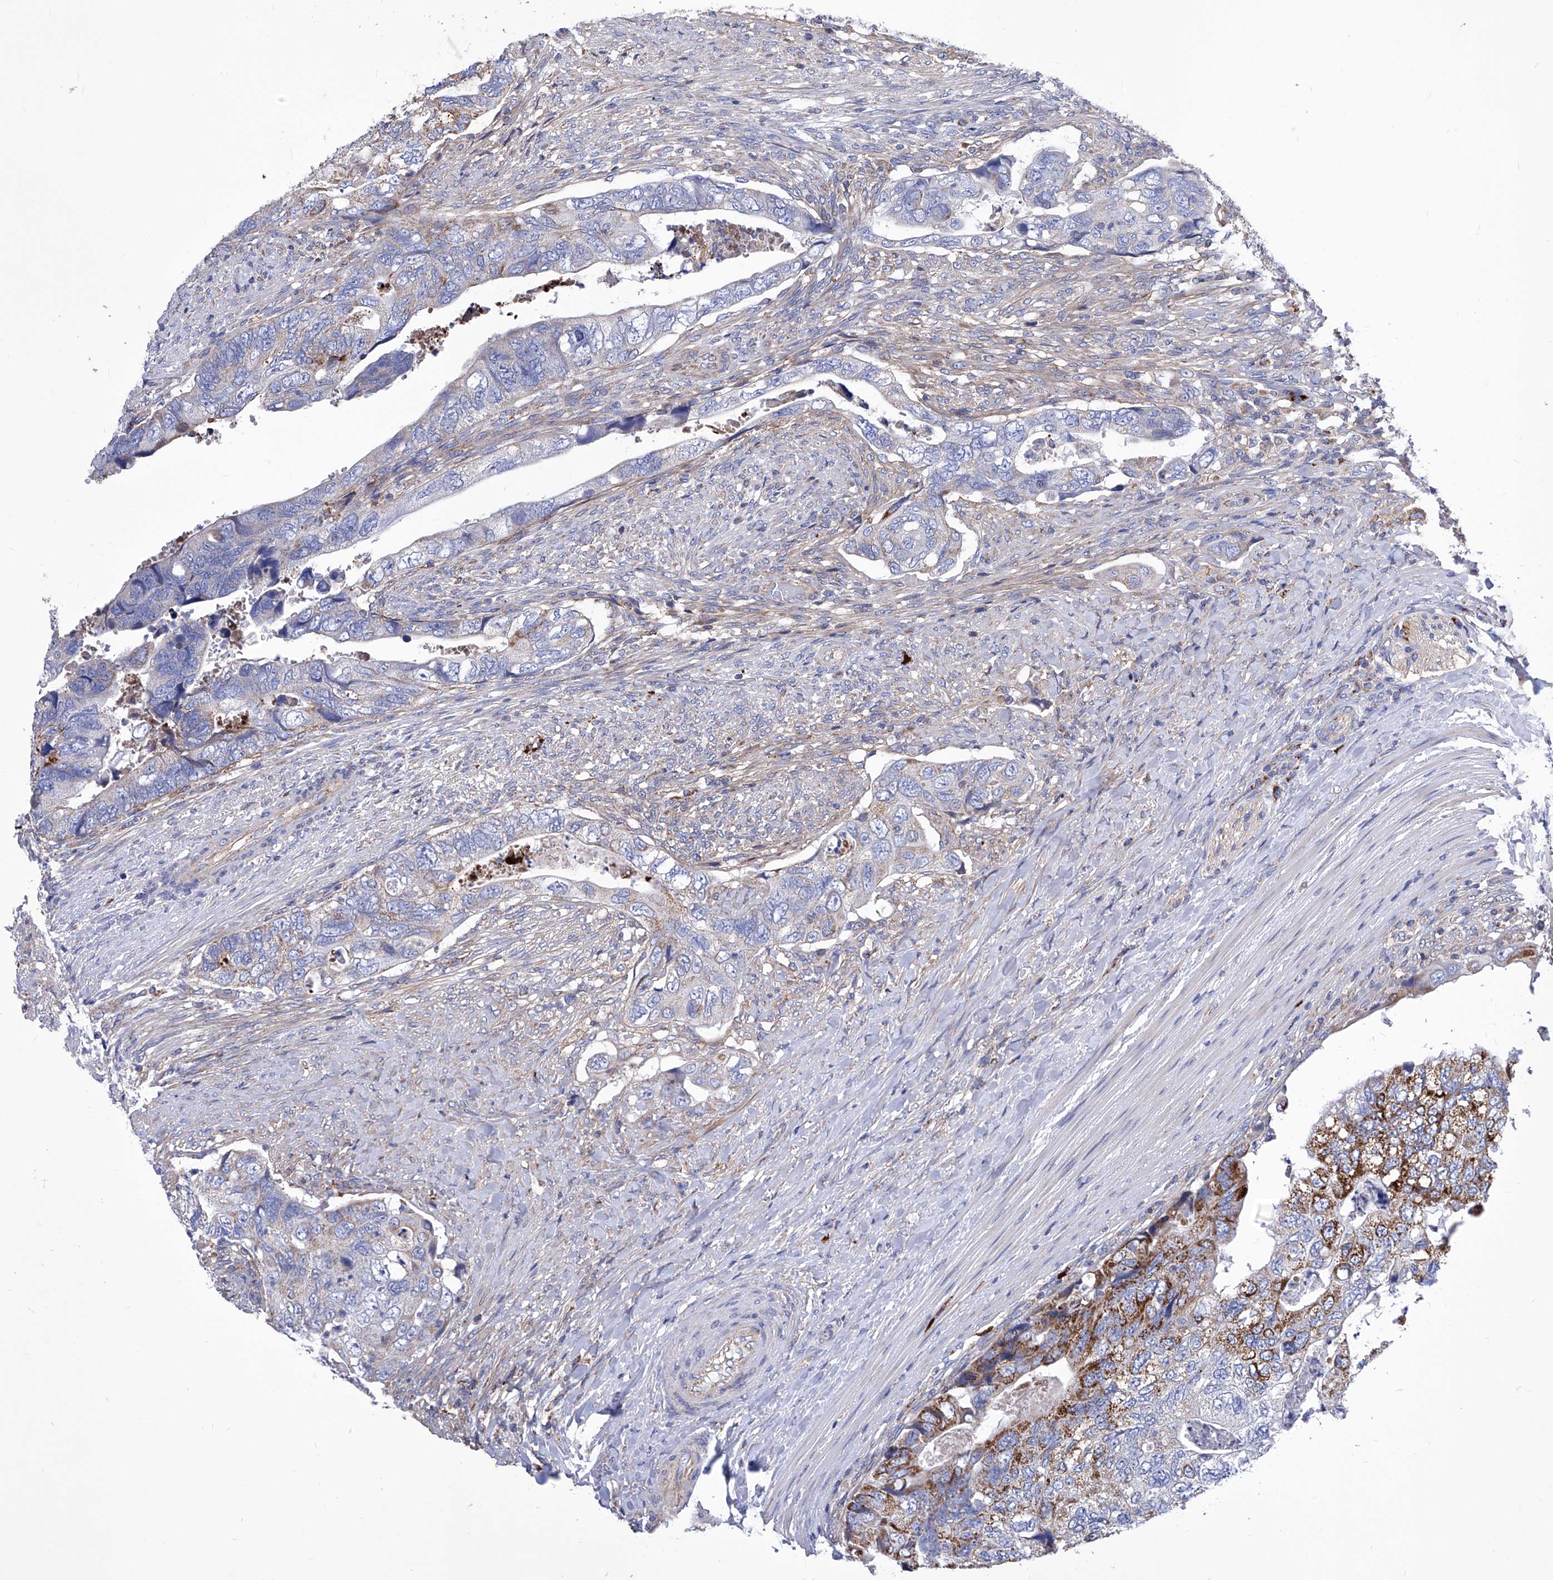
{"staining": {"intensity": "moderate", "quantity": "<25%", "location": "cytoplasmic/membranous"}, "tissue": "colorectal cancer", "cell_type": "Tumor cells", "image_type": "cancer", "snomed": [{"axis": "morphology", "description": "Adenocarcinoma, NOS"}, {"axis": "topography", "description": "Rectum"}], "caption": "Immunohistochemical staining of human colorectal adenocarcinoma reveals low levels of moderate cytoplasmic/membranous staining in about <25% of tumor cells.", "gene": "HRNR", "patient": {"sex": "male", "age": 63}}